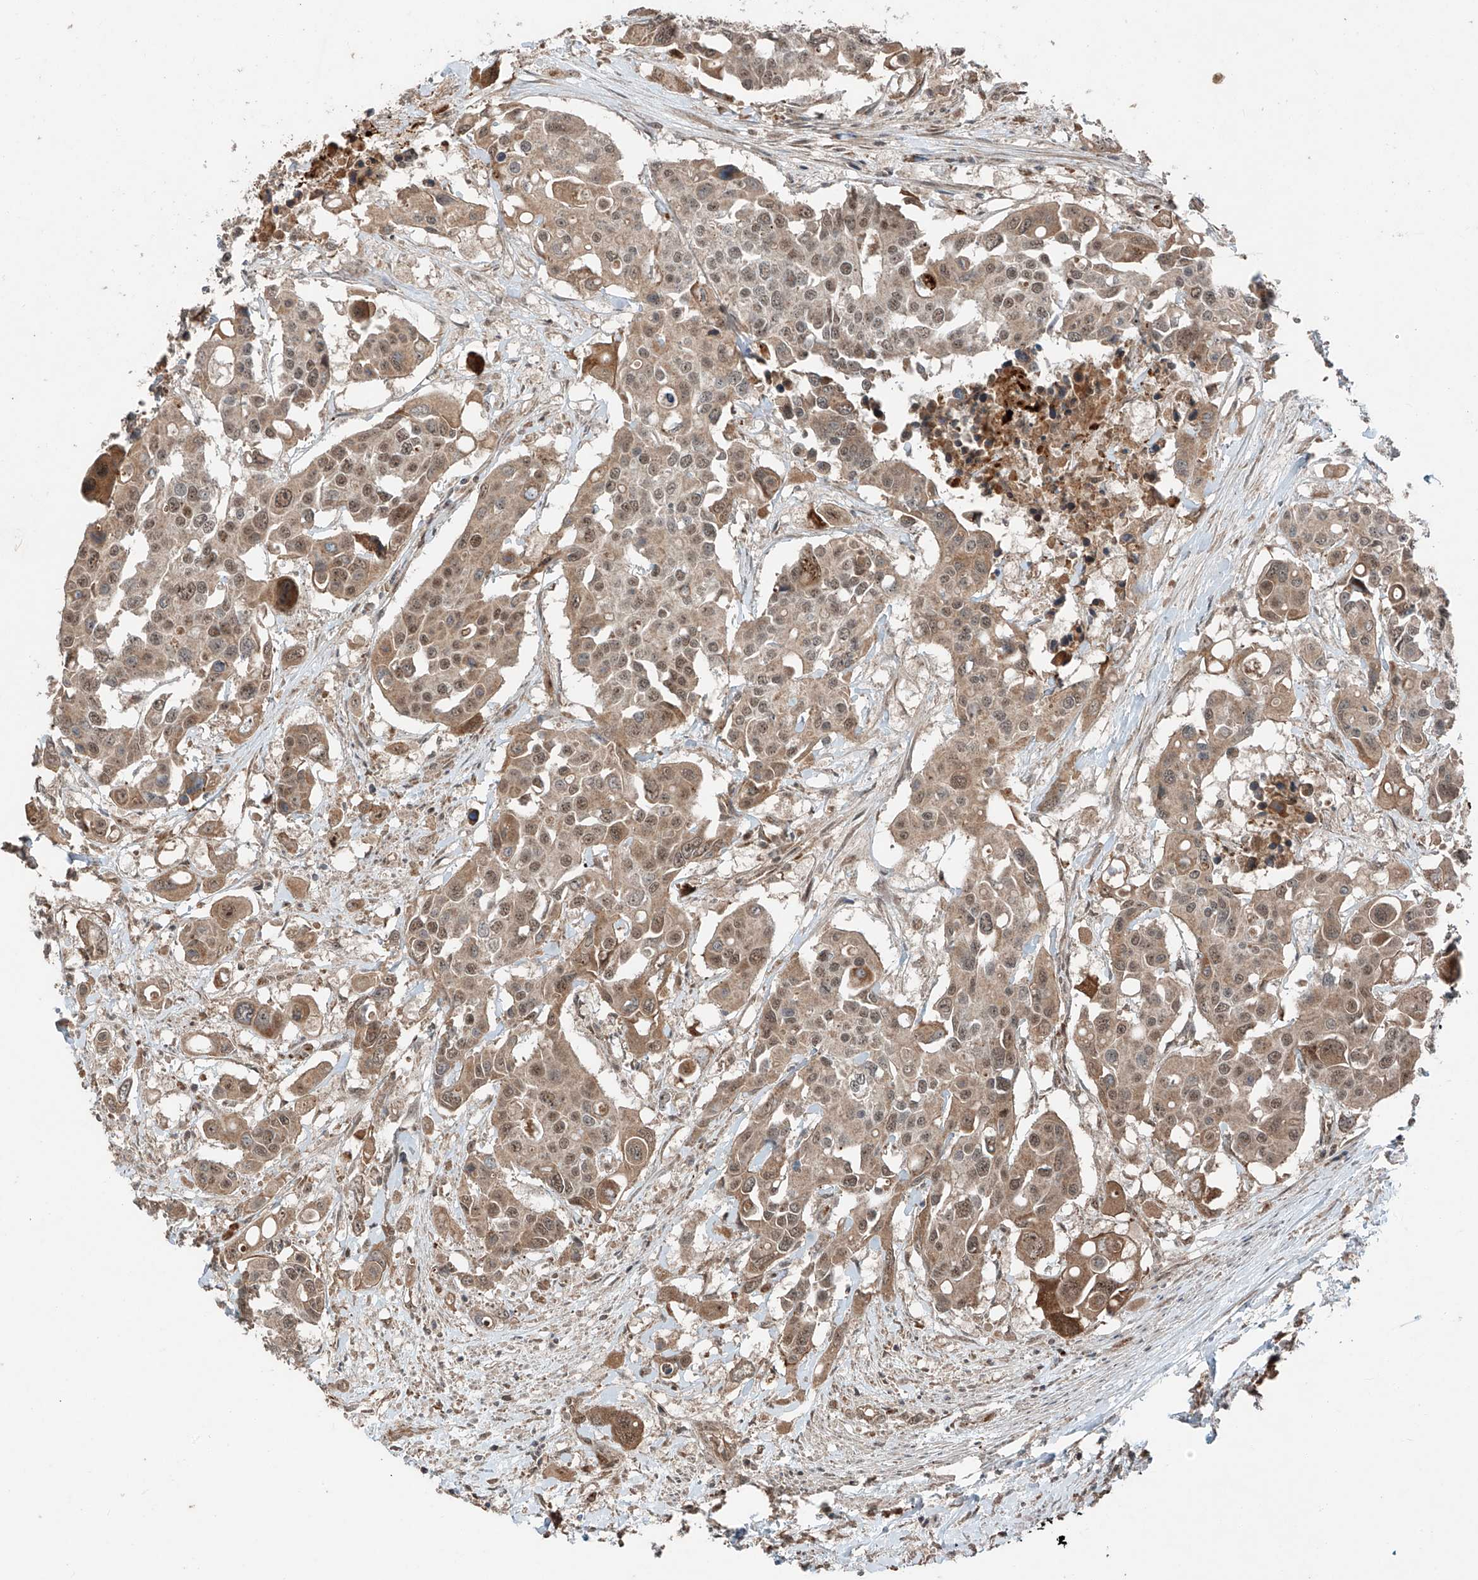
{"staining": {"intensity": "moderate", "quantity": ">75%", "location": "cytoplasmic/membranous,nuclear"}, "tissue": "colorectal cancer", "cell_type": "Tumor cells", "image_type": "cancer", "snomed": [{"axis": "morphology", "description": "Adenocarcinoma, NOS"}, {"axis": "topography", "description": "Colon"}], "caption": "High-magnification brightfield microscopy of adenocarcinoma (colorectal) stained with DAB (3,3'-diaminobenzidine) (brown) and counterstained with hematoxylin (blue). tumor cells exhibit moderate cytoplasmic/membranous and nuclear positivity is seen in about>75% of cells.", "gene": "ZNF620", "patient": {"sex": "male", "age": 77}}